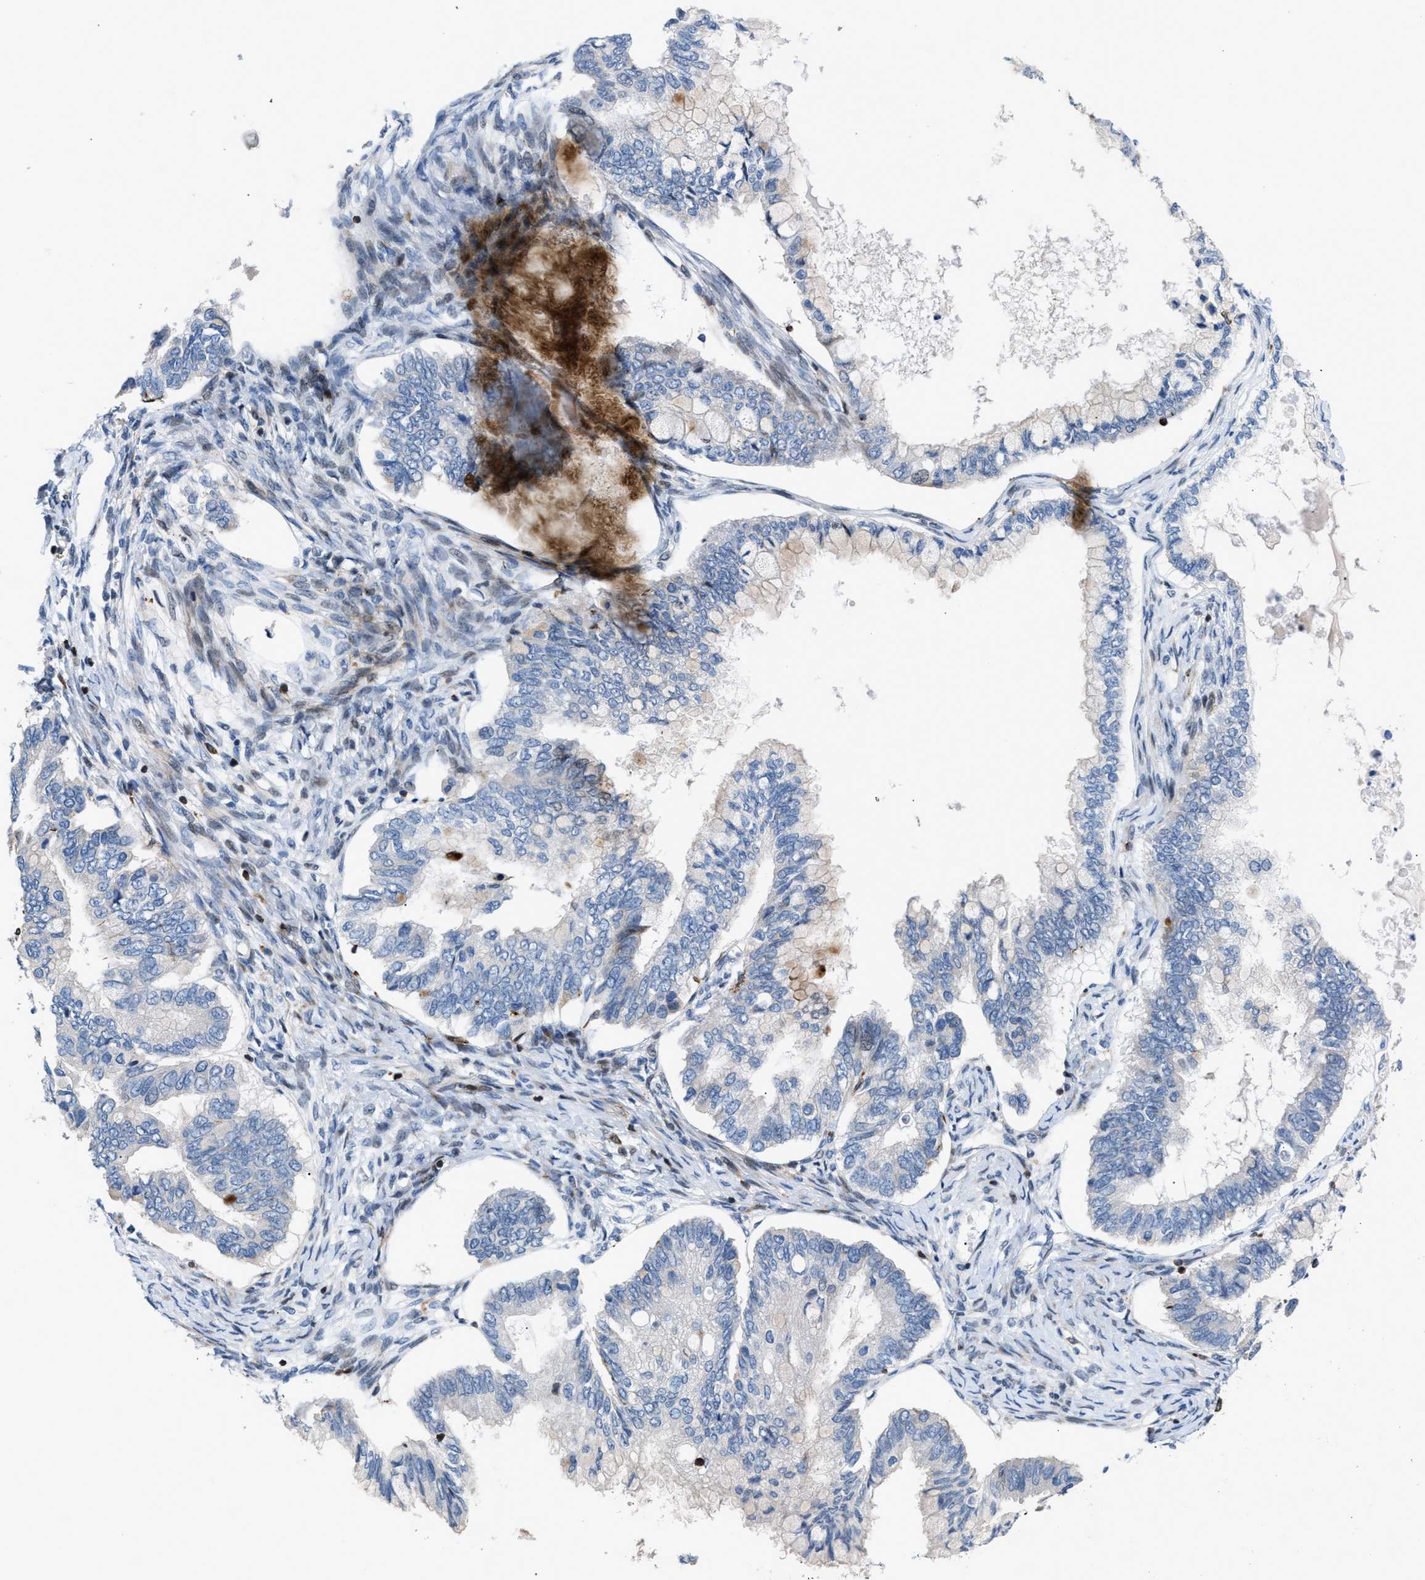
{"staining": {"intensity": "negative", "quantity": "none", "location": "none"}, "tissue": "ovarian cancer", "cell_type": "Tumor cells", "image_type": "cancer", "snomed": [{"axis": "morphology", "description": "Cystadenocarcinoma, mucinous, NOS"}, {"axis": "topography", "description": "Ovary"}], "caption": "Ovarian mucinous cystadenocarcinoma stained for a protein using immunohistochemistry (IHC) reveals no positivity tumor cells.", "gene": "ATP9A", "patient": {"sex": "female", "age": 80}}